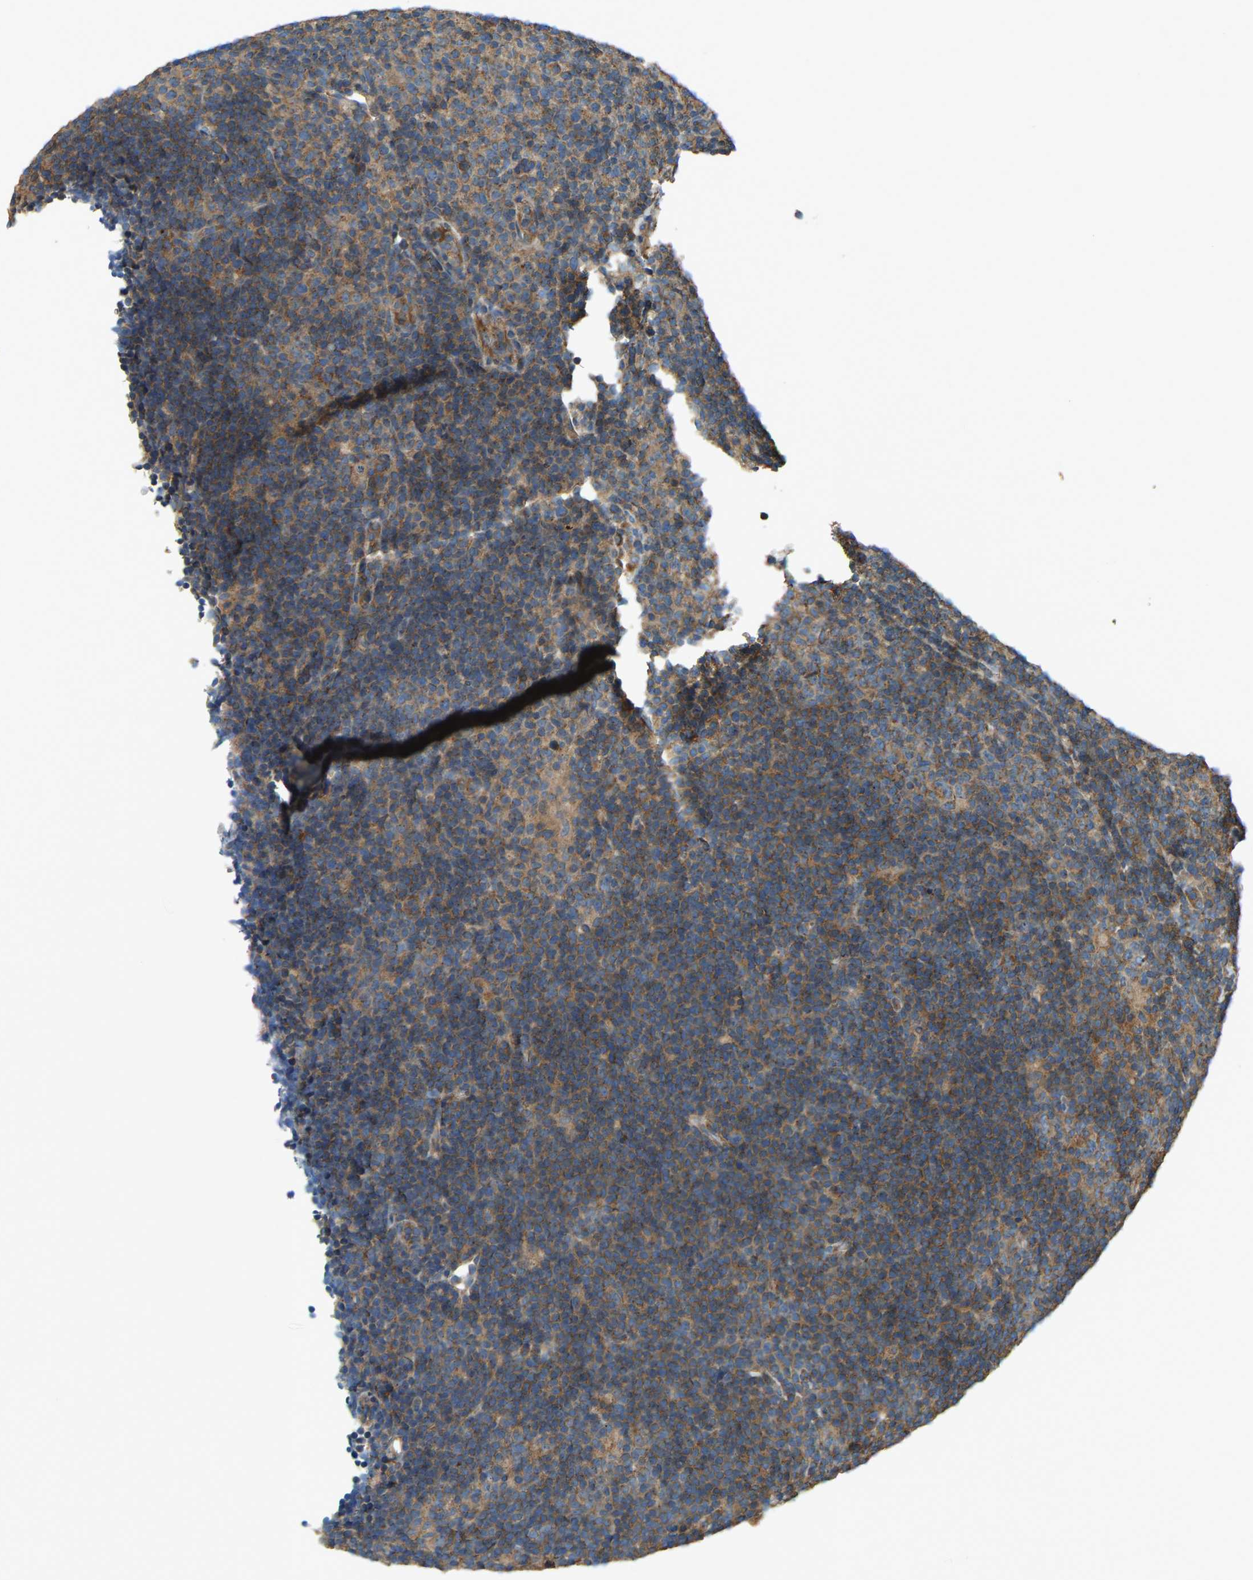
{"staining": {"intensity": "moderate", "quantity": "25%-75%", "location": "cytoplasmic/membranous"}, "tissue": "lymphoma", "cell_type": "Tumor cells", "image_type": "cancer", "snomed": [{"axis": "morphology", "description": "Hodgkin's disease, NOS"}, {"axis": "topography", "description": "Lymph node"}], "caption": "Tumor cells show moderate cytoplasmic/membranous expression in about 25%-75% of cells in Hodgkin's disease.", "gene": "SAMD9L", "patient": {"sex": "female", "age": 57}}